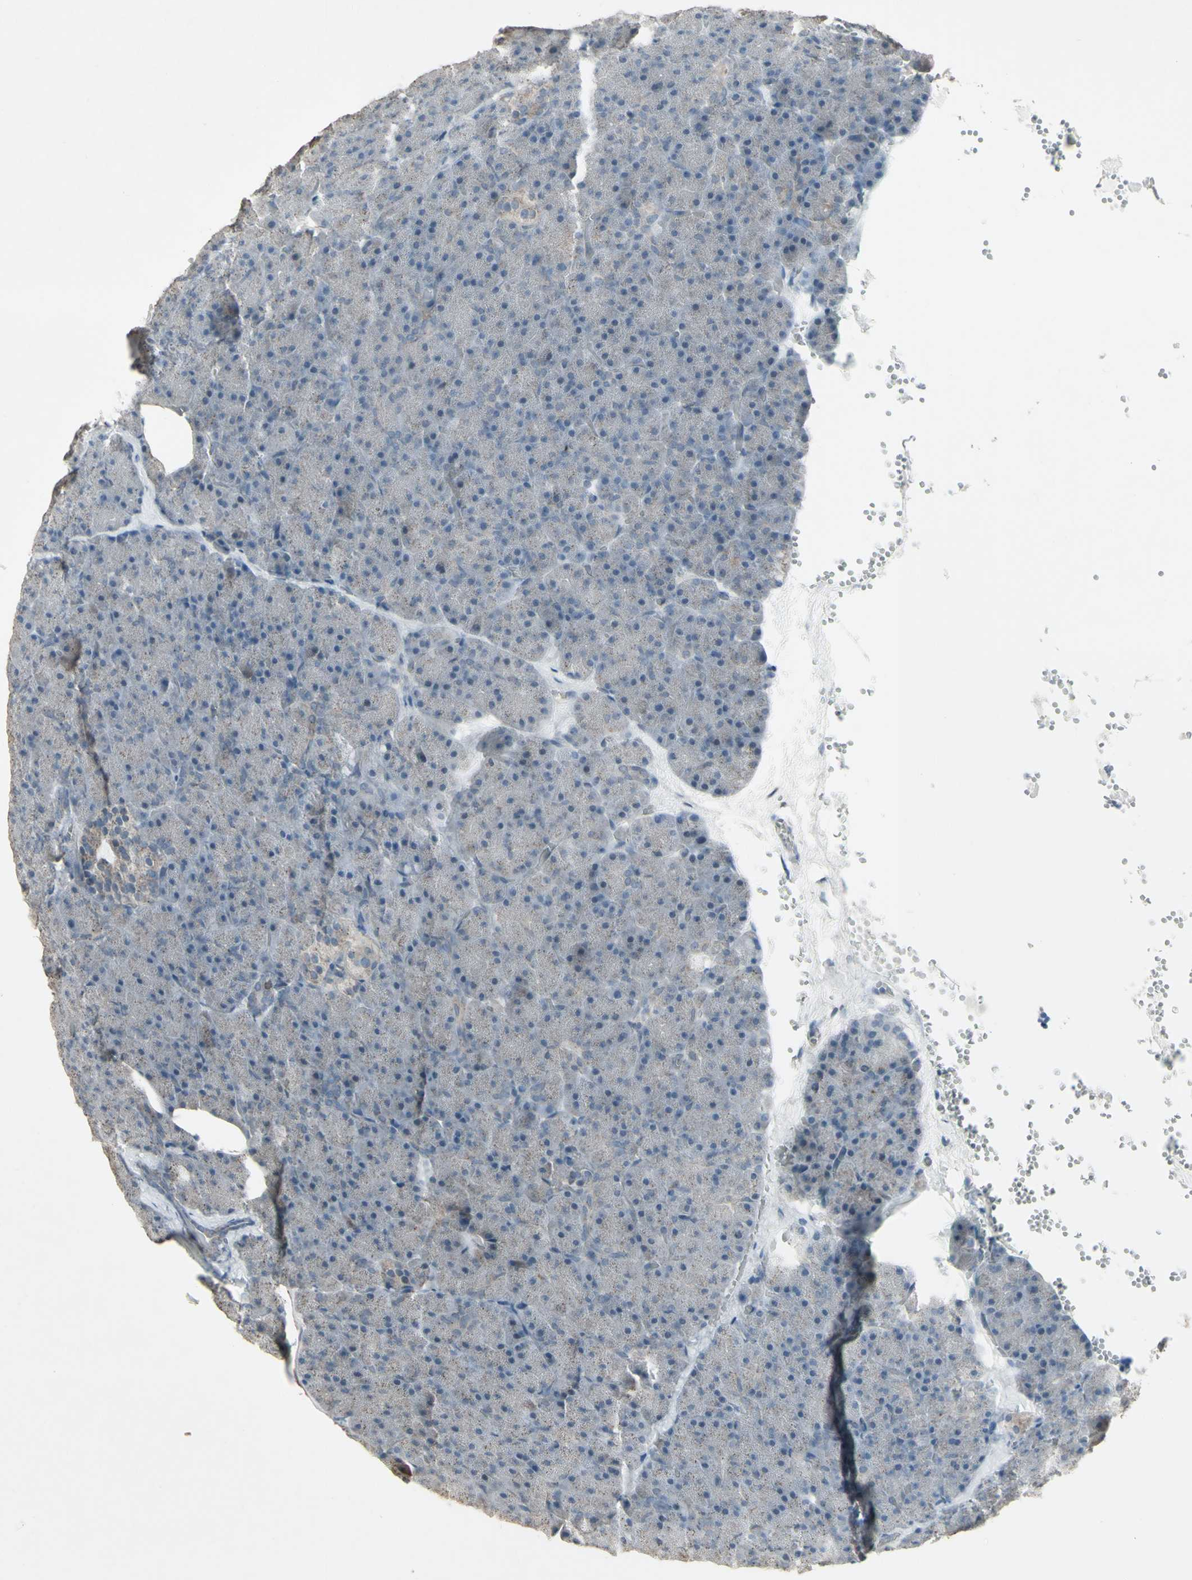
{"staining": {"intensity": "negative", "quantity": "none", "location": "none"}, "tissue": "pancreas", "cell_type": "Exocrine glandular cells", "image_type": "normal", "snomed": [{"axis": "morphology", "description": "Normal tissue, NOS"}, {"axis": "topography", "description": "Pancreas"}], "caption": "Immunohistochemistry micrograph of normal pancreas: human pancreas stained with DAB (3,3'-diaminobenzidine) displays no significant protein staining in exocrine glandular cells.", "gene": "ENSG00000285526", "patient": {"sex": "female", "age": 35}}